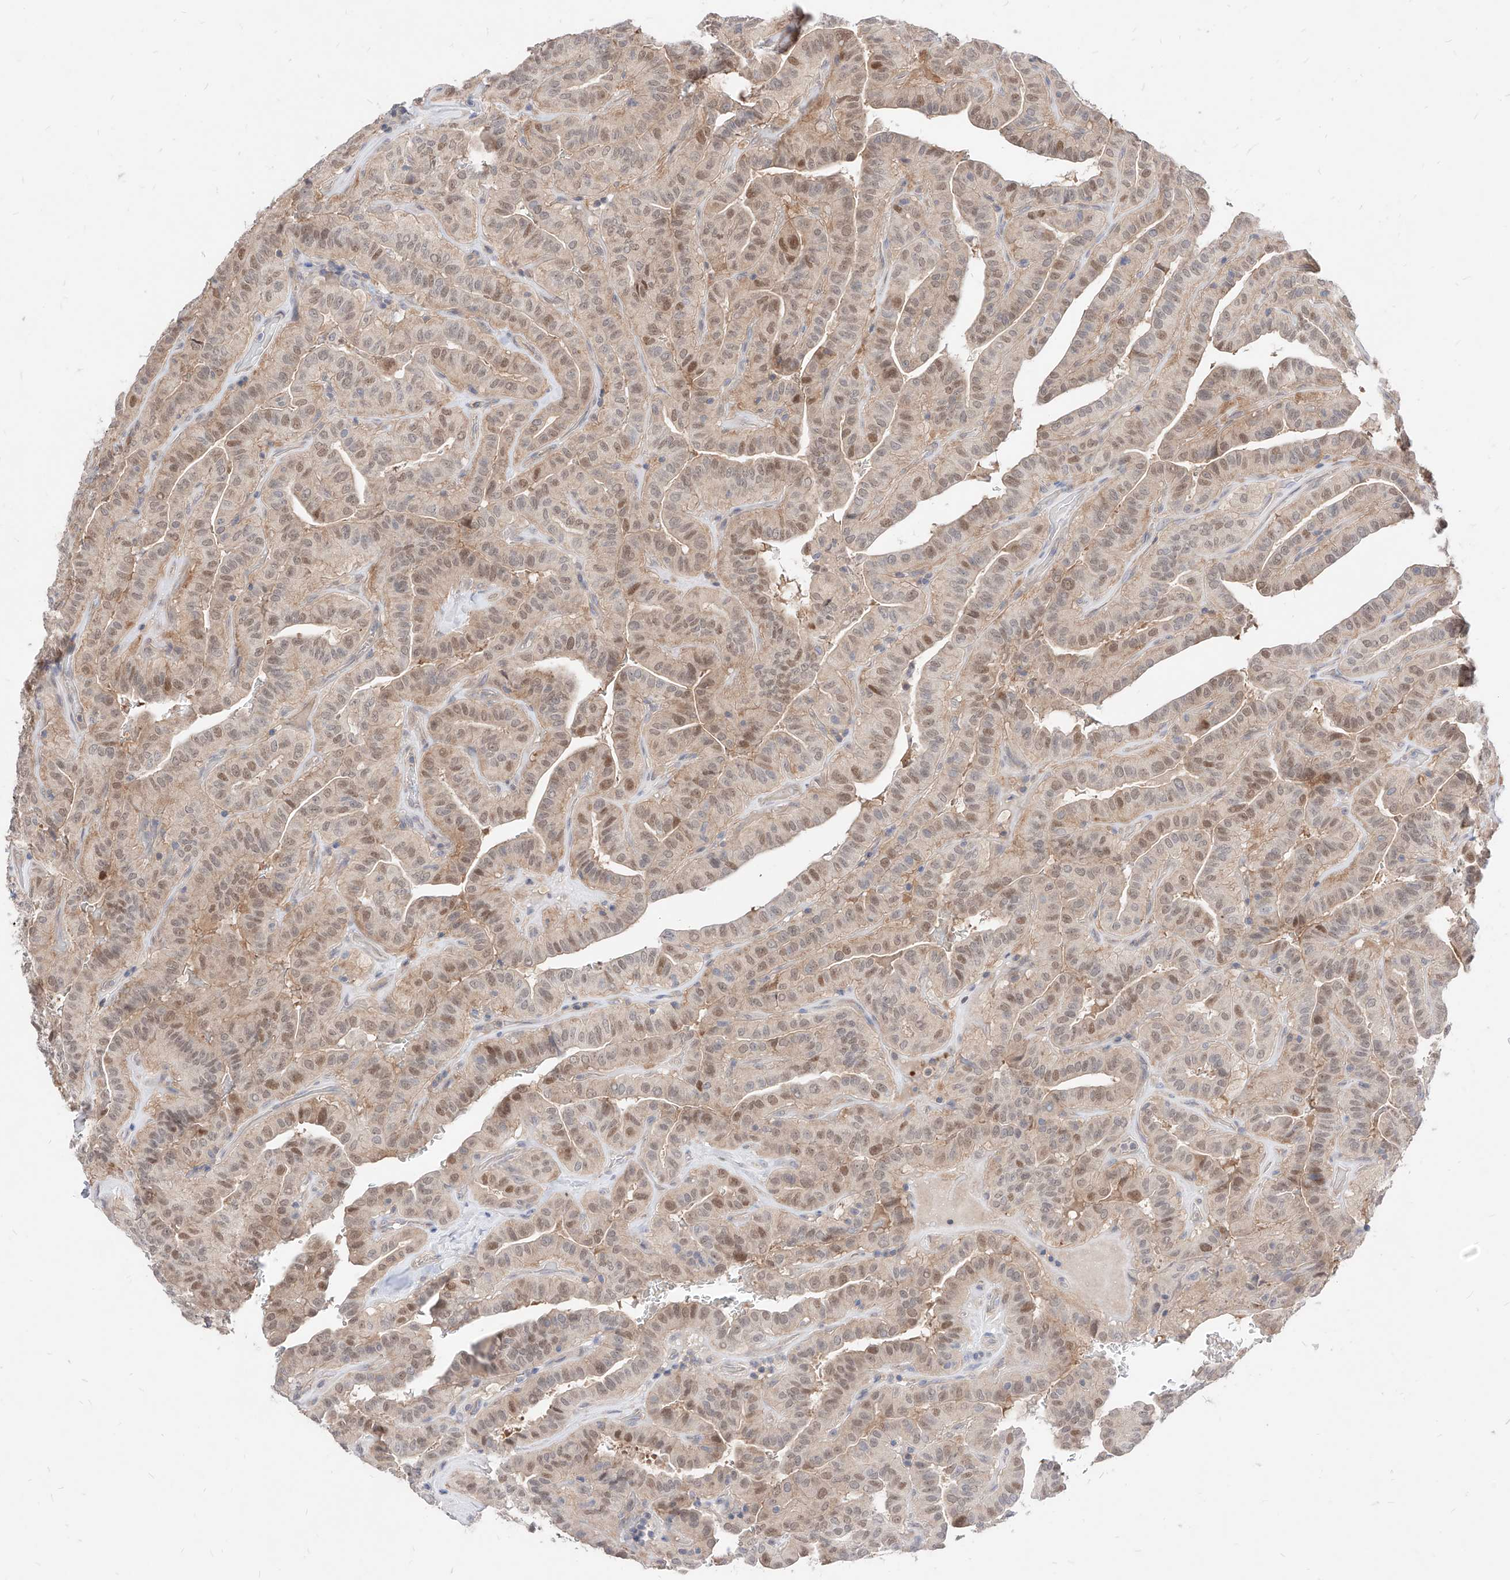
{"staining": {"intensity": "moderate", "quantity": ">75%", "location": "nuclear"}, "tissue": "thyroid cancer", "cell_type": "Tumor cells", "image_type": "cancer", "snomed": [{"axis": "morphology", "description": "Papillary adenocarcinoma, NOS"}, {"axis": "topography", "description": "Thyroid gland"}], "caption": "A high-resolution histopathology image shows immunohistochemistry (IHC) staining of thyroid papillary adenocarcinoma, which demonstrates moderate nuclear staining in approximately >75% of tumor cells. Using DAB (3,3'-diaminobenzidine) (brown) and hematoxylin (blue) stains, captured at high magnification using brightfield microscopy.", "gene": "TSNAX", "patient": {"sex": "male", "age": 77}}